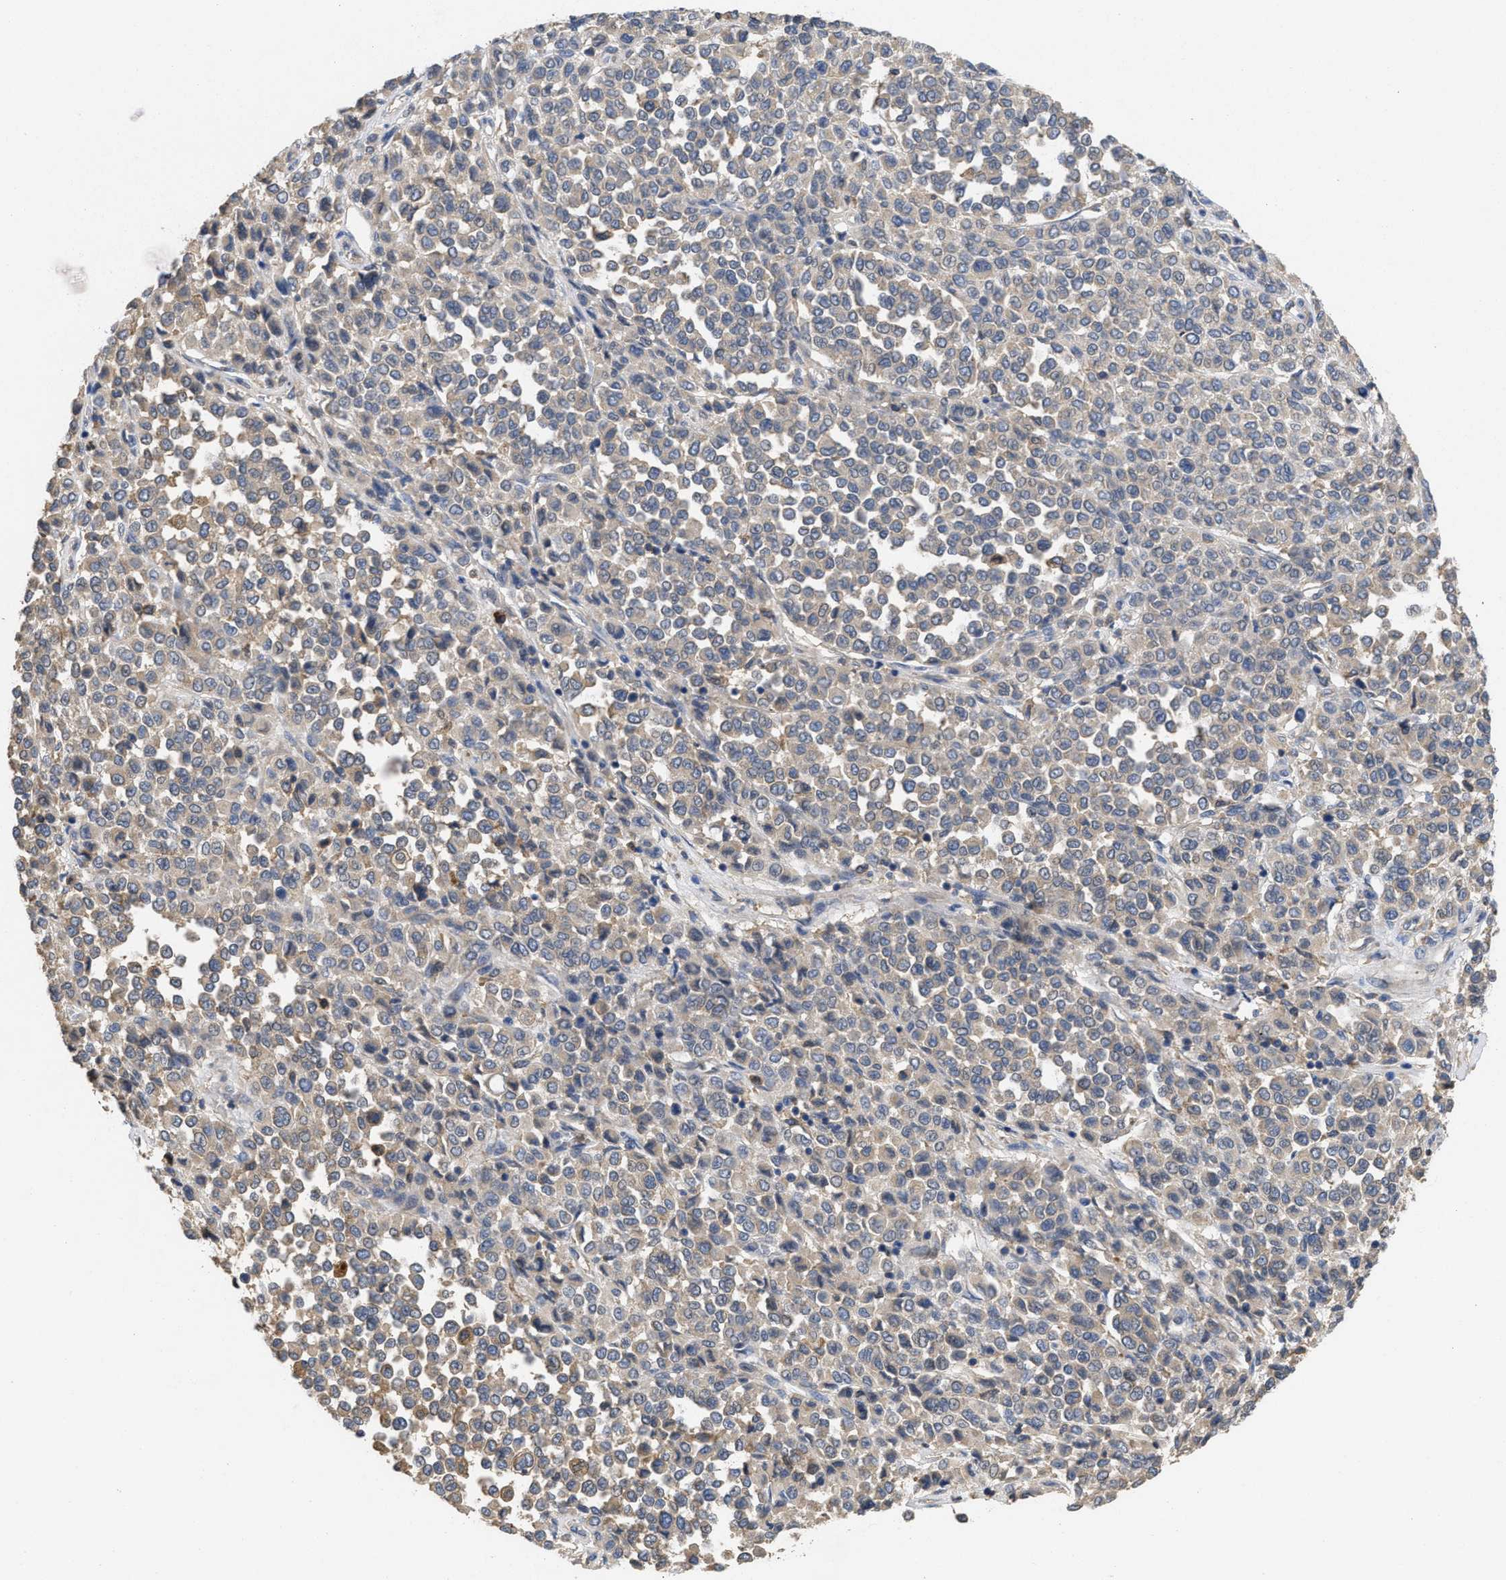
{"staining": {"intensity": "weak", "quantity": "<25%", "location": "cytoplasmic/membranous"}, "tissue": "melanoma", "cell_type": "Tumor cells", "image_type": "cancer", "snomed": [{"axis": "morphology", "description": "Malignant melanoma, Metastatic site"}, {"axis": "topography", "description": "Pancreas"}], "caption": "Immunohistochemistry of melanoma shows no positivity in tumor cells. Nuclei are stained in blue.", "gene": "RNF216", "patient": {"sex": "female", "age": 30}}